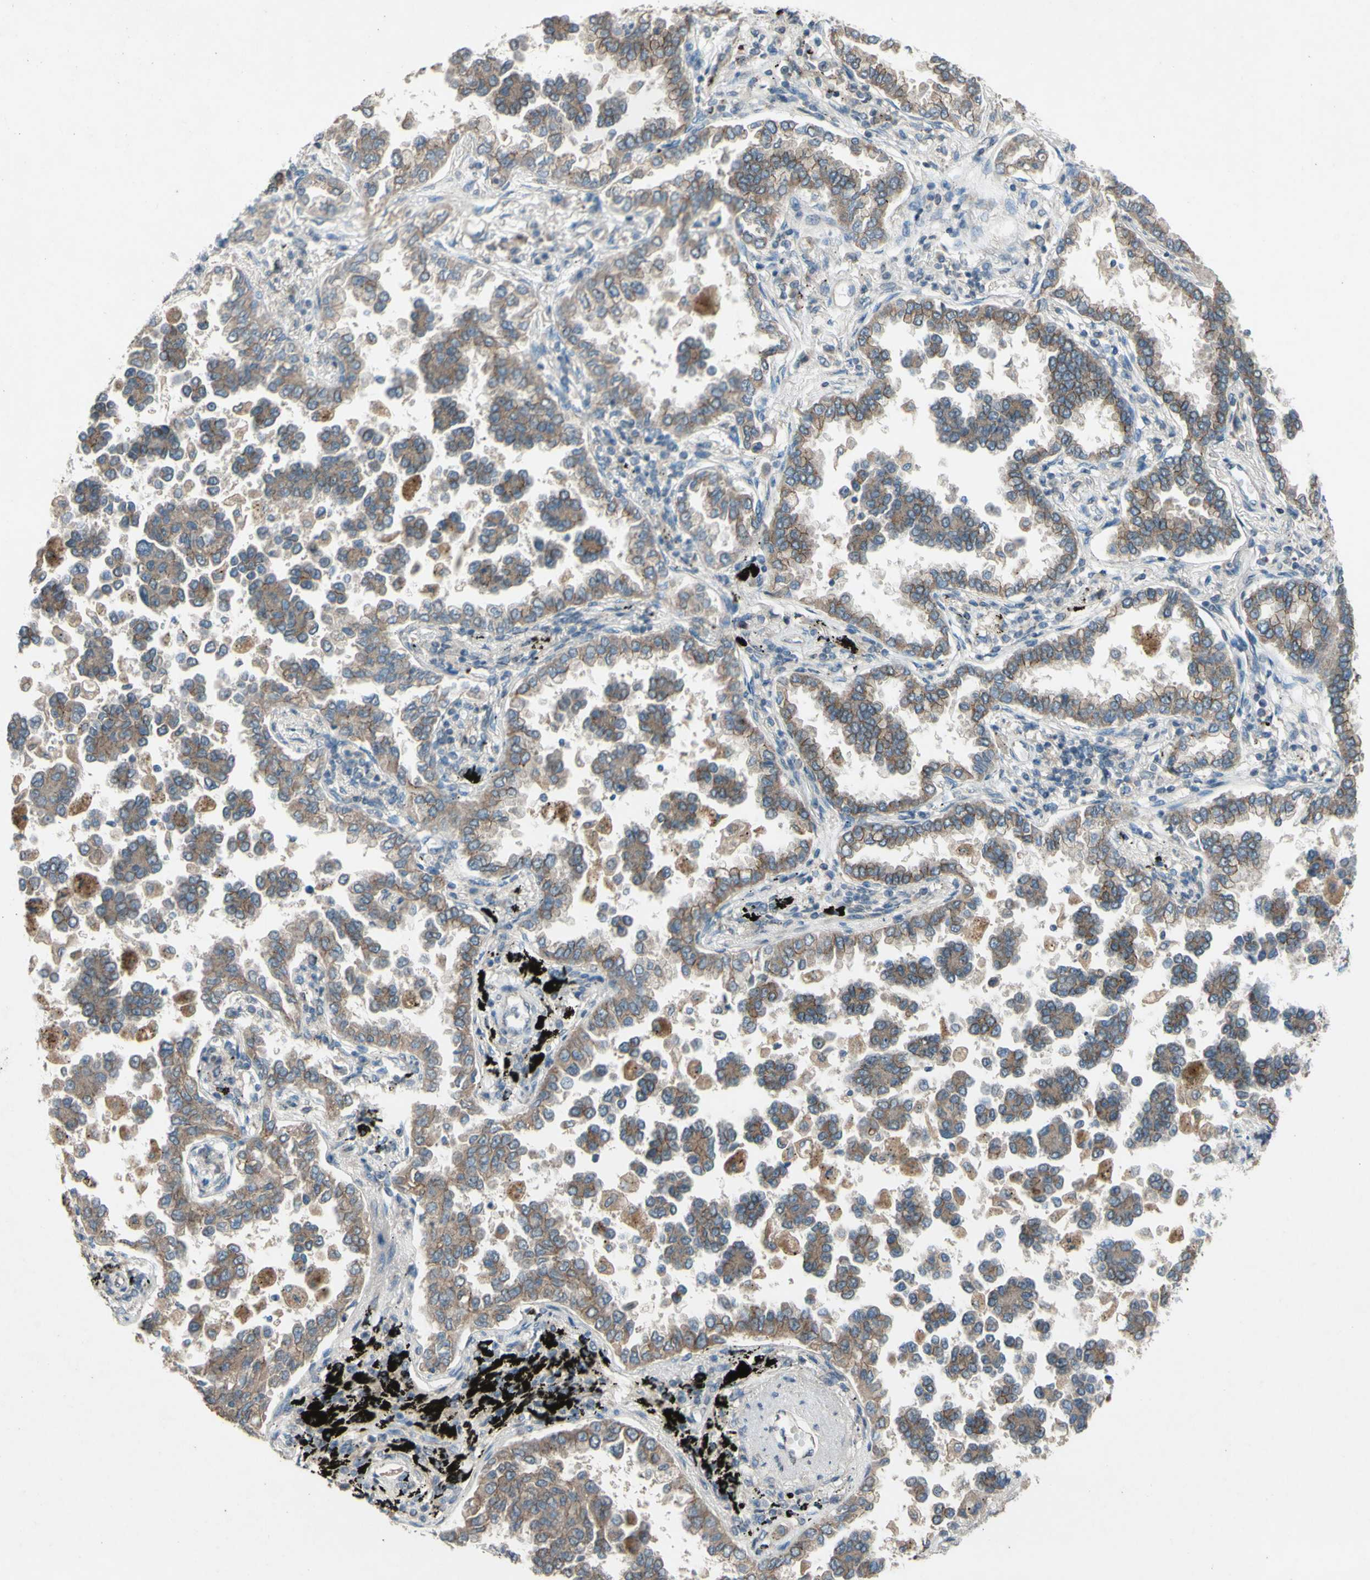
{"staining": {"intensity": "weak", "quantity": ">75%", "location": "cytoplasmic/membranous"}, "tissue": "lung cancer", "cell_type": "Tumor cells", "image_type": "cancer", "snomed": [{"axis": "morphology", "description": "Normal tissue, NOS"}, {"axis": "morphology", "description": "Adenocarcinoma, NOS"}, {"axis": "topography", "description": "Lung"}], "caption": "Tumor cells reveal weak cytoplasmic/membranous expression in about >75% of cells in lung cancer (adenocarcinoma). The staining was performed using DAB to visualize the protein expression in brown, while the nuclei were stained in blue with hematoxylin (Magnification: 20x).", "gene": "CDCP1", "patient": {"sex": "male", "age": 59}}